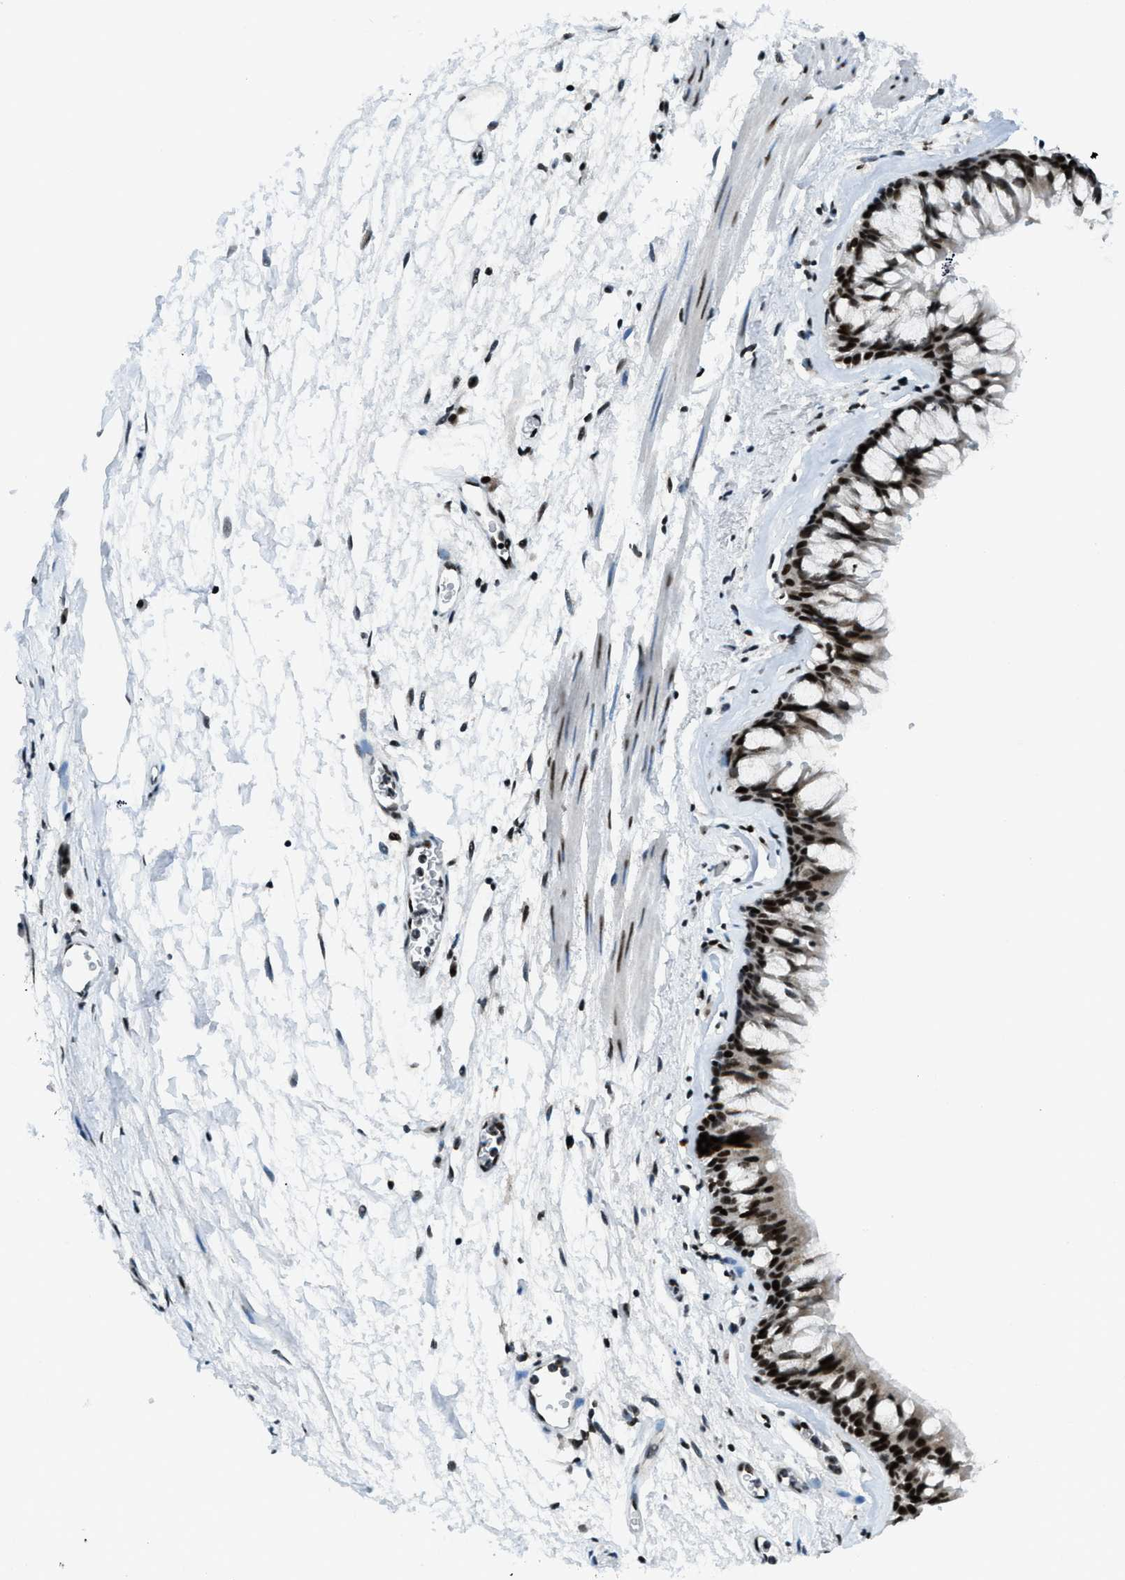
{"staining": {"intensity": "strong", "quantity": ">75%", "location": "nuclear"}, "tissue": "bronchus", "cell_type": "Respiratory epithelial cells", "image_type": "normal", "snomed": [{"axis": "morphology", "description": "Normal tissue, NOS"}, {"axis": "topography", "description": "Cartilage tissue"}, {"axis": "topography", "description": "Bronchus"}], "caption": "Normal bronchus displays strong nuclear staining in approximately >75% of respiratory epithelial cells Using DAB (3,3'-diaminobenzidine) (brown) and hematoxylin (blue) stains, captured at high magnification using brightfield microscopy..", "gene": "RAD51B", "patient": {"sex": "female", "age": 53}}